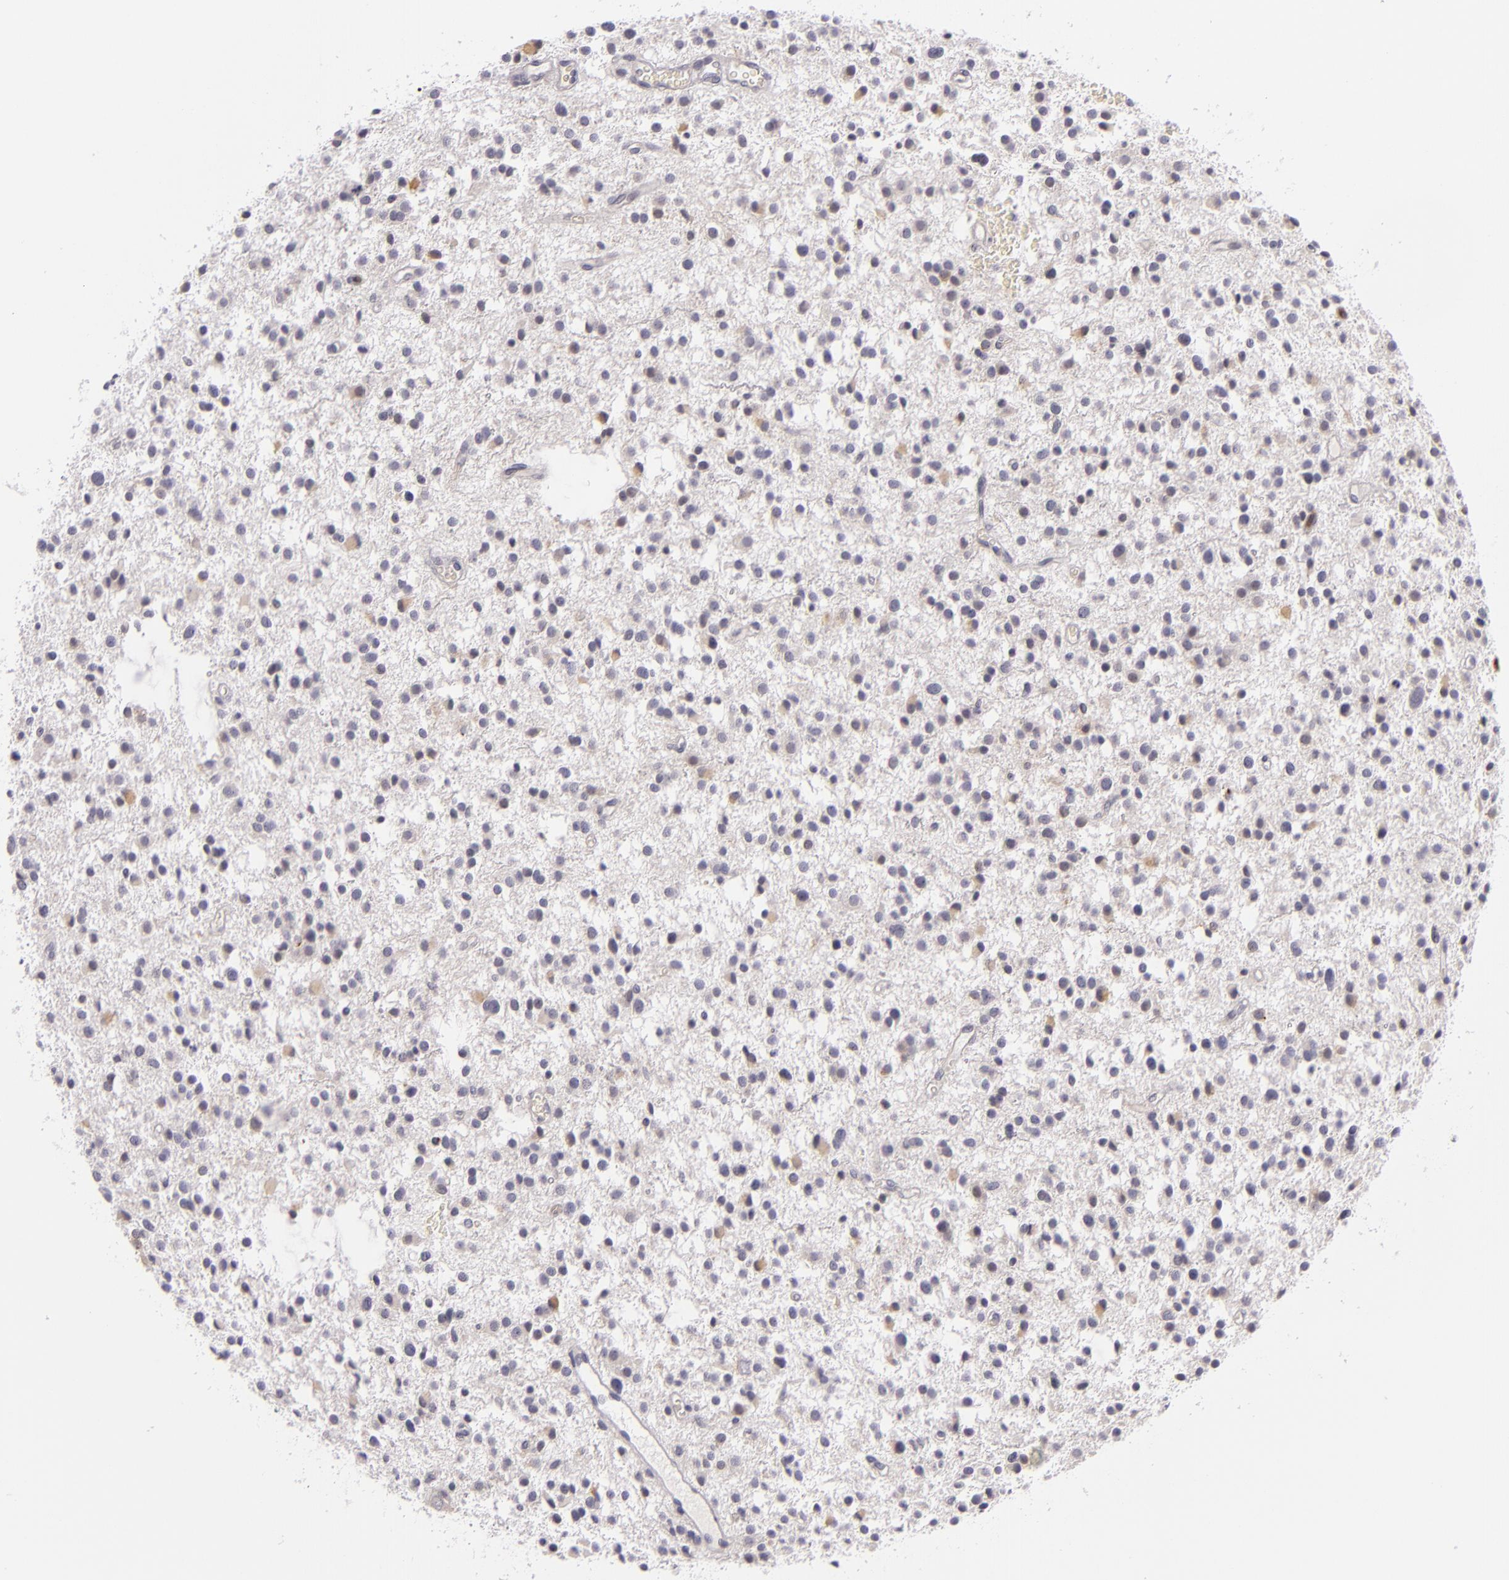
{"staining": {"intensity": "negative", "quantity": "none", "location": "none"}, "tissue": "glioma", "cell_type": "Tumor cells", "image_type": "cancer", "snomed": [{"axis": "morphology", "description": "Glioma, malignant, Low grade"}, {"axis": "topography", "description": "Brain"}], "caption": "Immunohistochemistry image of neoplastic tissue: human glioma stained with DAB (3,3'-diaminobenzidine) displays no significant protein staining in tumor cells.", "gene": "FAM181A", "patient": {"sex": "female", "age": 36}}